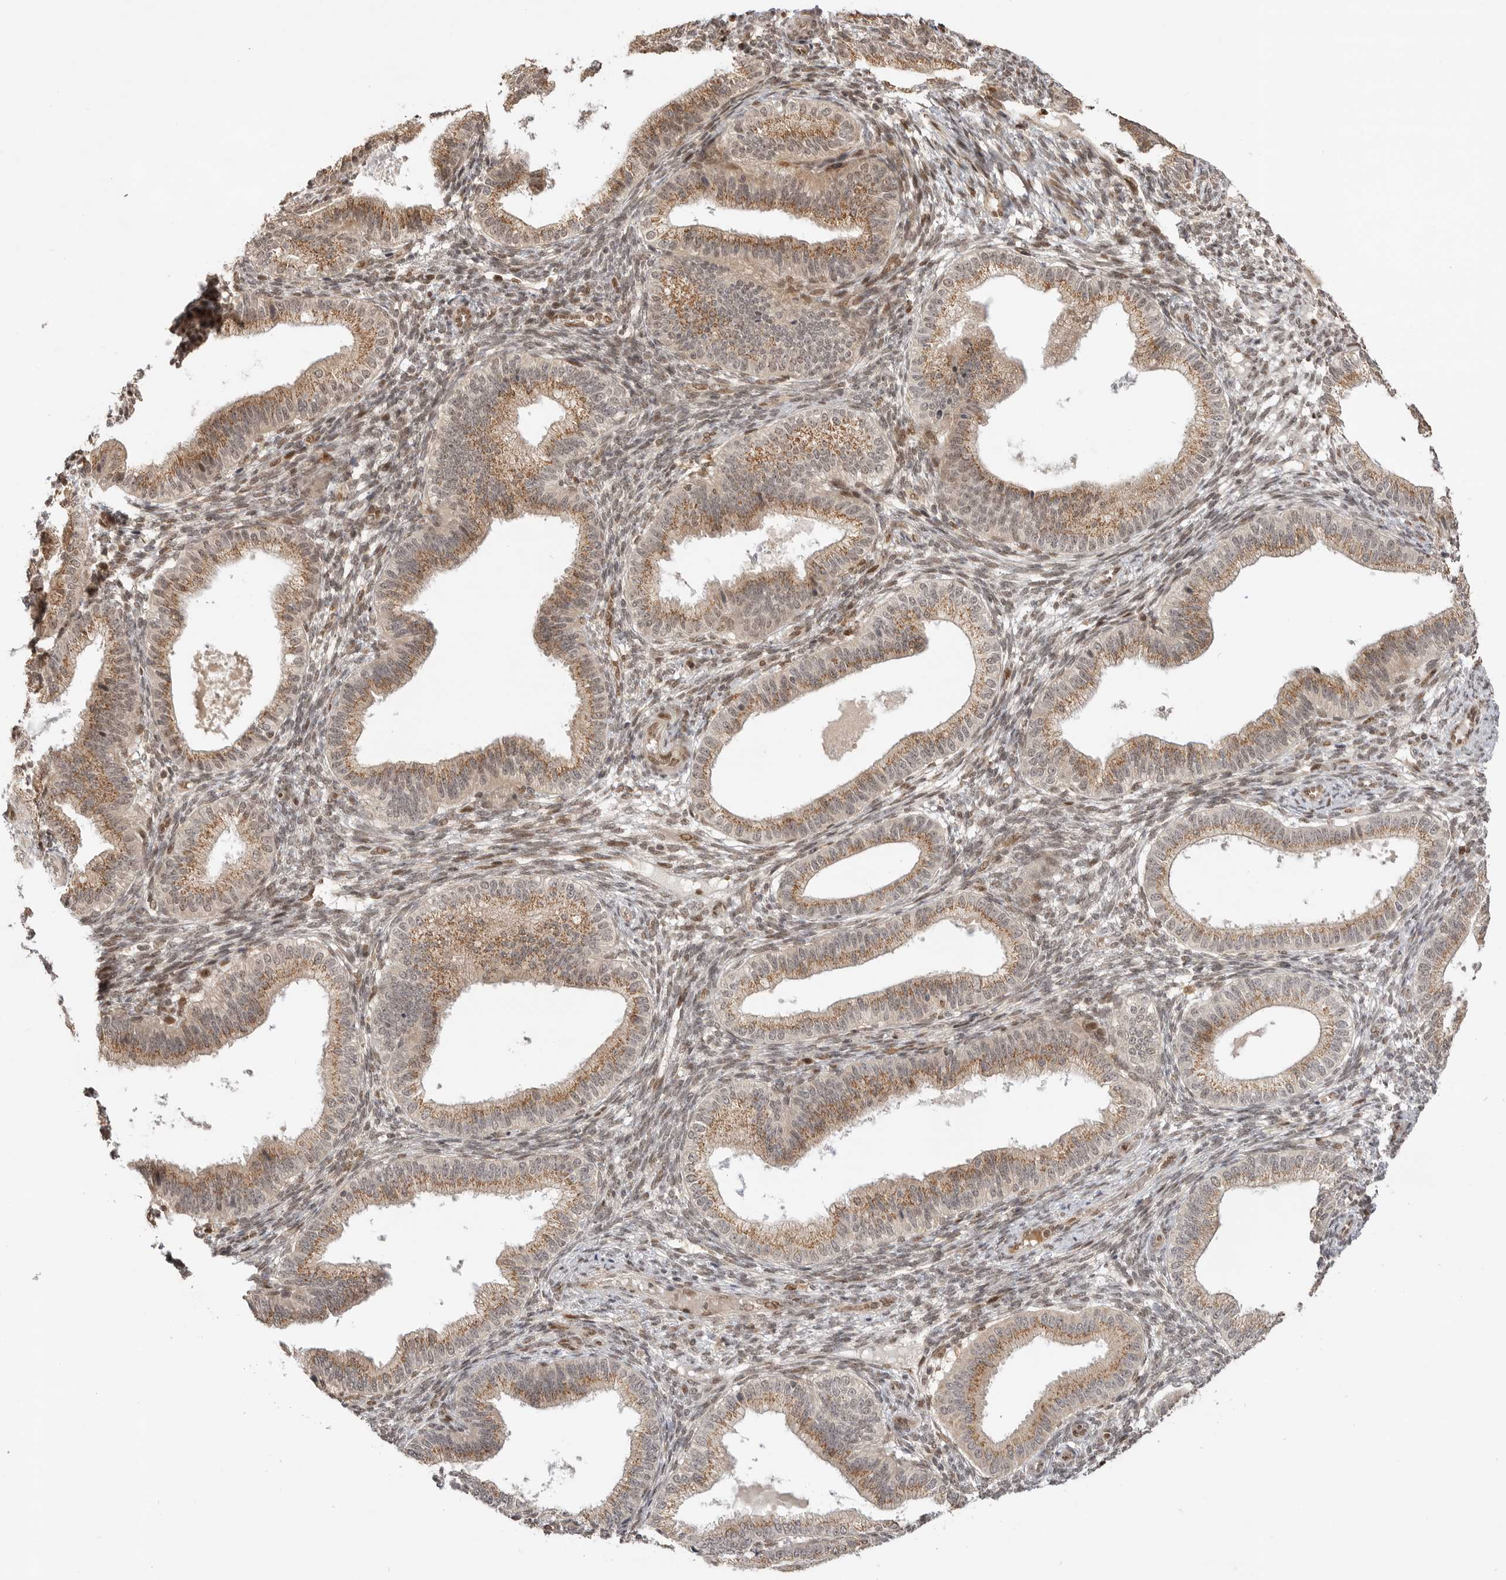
{"staining": {"intensity": "weak", "quantity": "<25%", "location": "cytoplasmic/membranous"}, "tissue": "endometrium", "cell_type": "Cells in endometrial stroma", "image_type": "normal", "snomed": [{"axis": "morphology", "description": "Normal tissue, NOS"}, {"axis": "topography", "description": "Endometrium"}], "caption": "DAB (3,3'-diaminobenzidine) immunohistochemical staining of benign endometrium displays no significant expression in cells in endometrial stroma. (Stains: DAB (3,3'-diaminobenzidine) IHC with hematoxylin counter stain, Microscopy: brightfield microscopy at high magnification).", "gene": "ALKAL1", "patient": {"sex": "female", "age": 39}}